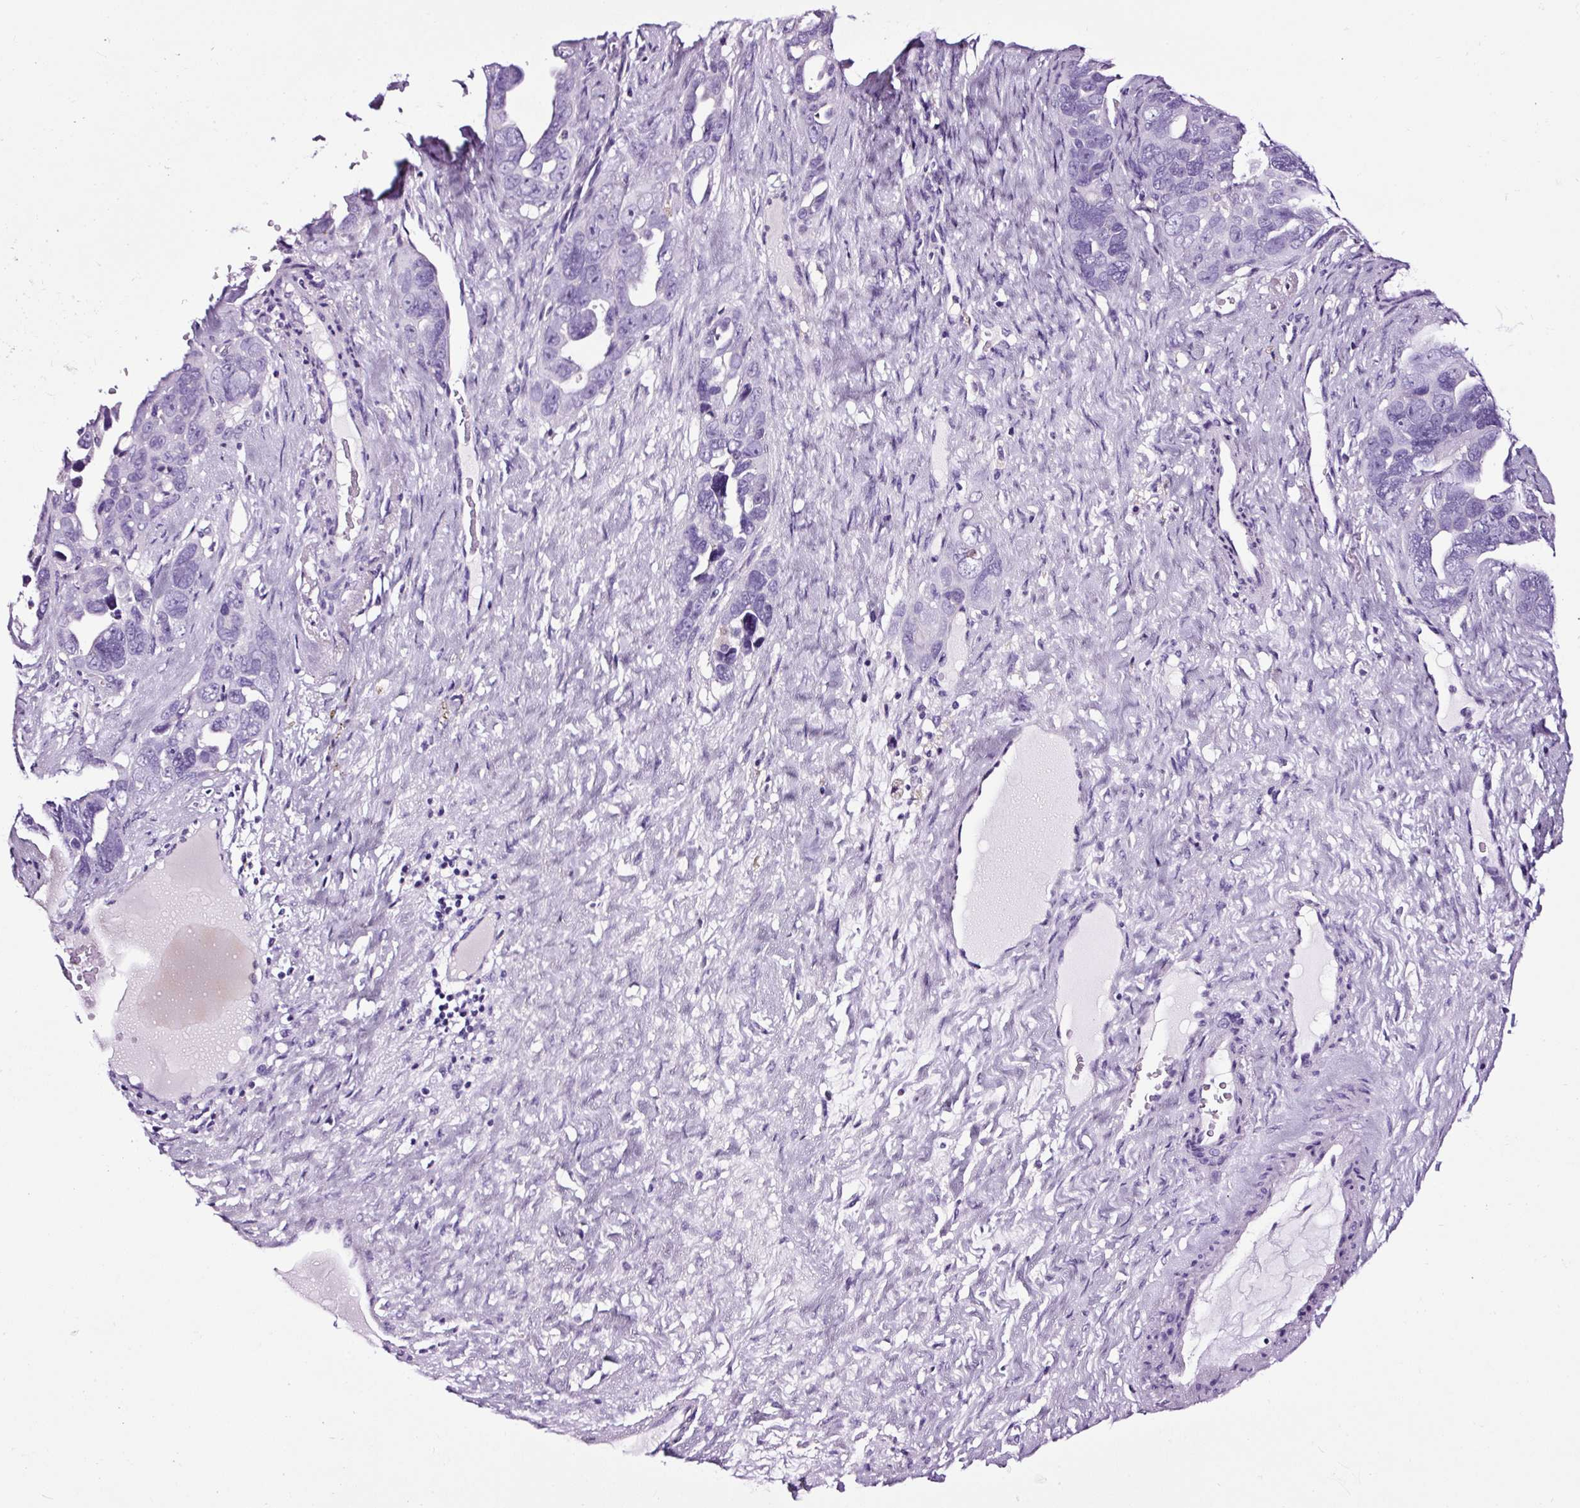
{"staining": {"intensity": "negative", "quantity": "none", "location": "none"}, "tissue": "ovarian cancer", "cell_type": "Tumor cells", "image_type": "cancer", "snomed": [{"axis": "morphology", "description": "Cystadenocarcinoma, serous, NOS"}, {"axis": "topography", "description": "Ovary"}], "caption": "Immunohistochemistry histopathology image of ovarian cancer stained for a protein (brown), which reveals no expression in tumor cells.", "gene": "FBXL7", "patient": {"sex": "female", "age": 63}}